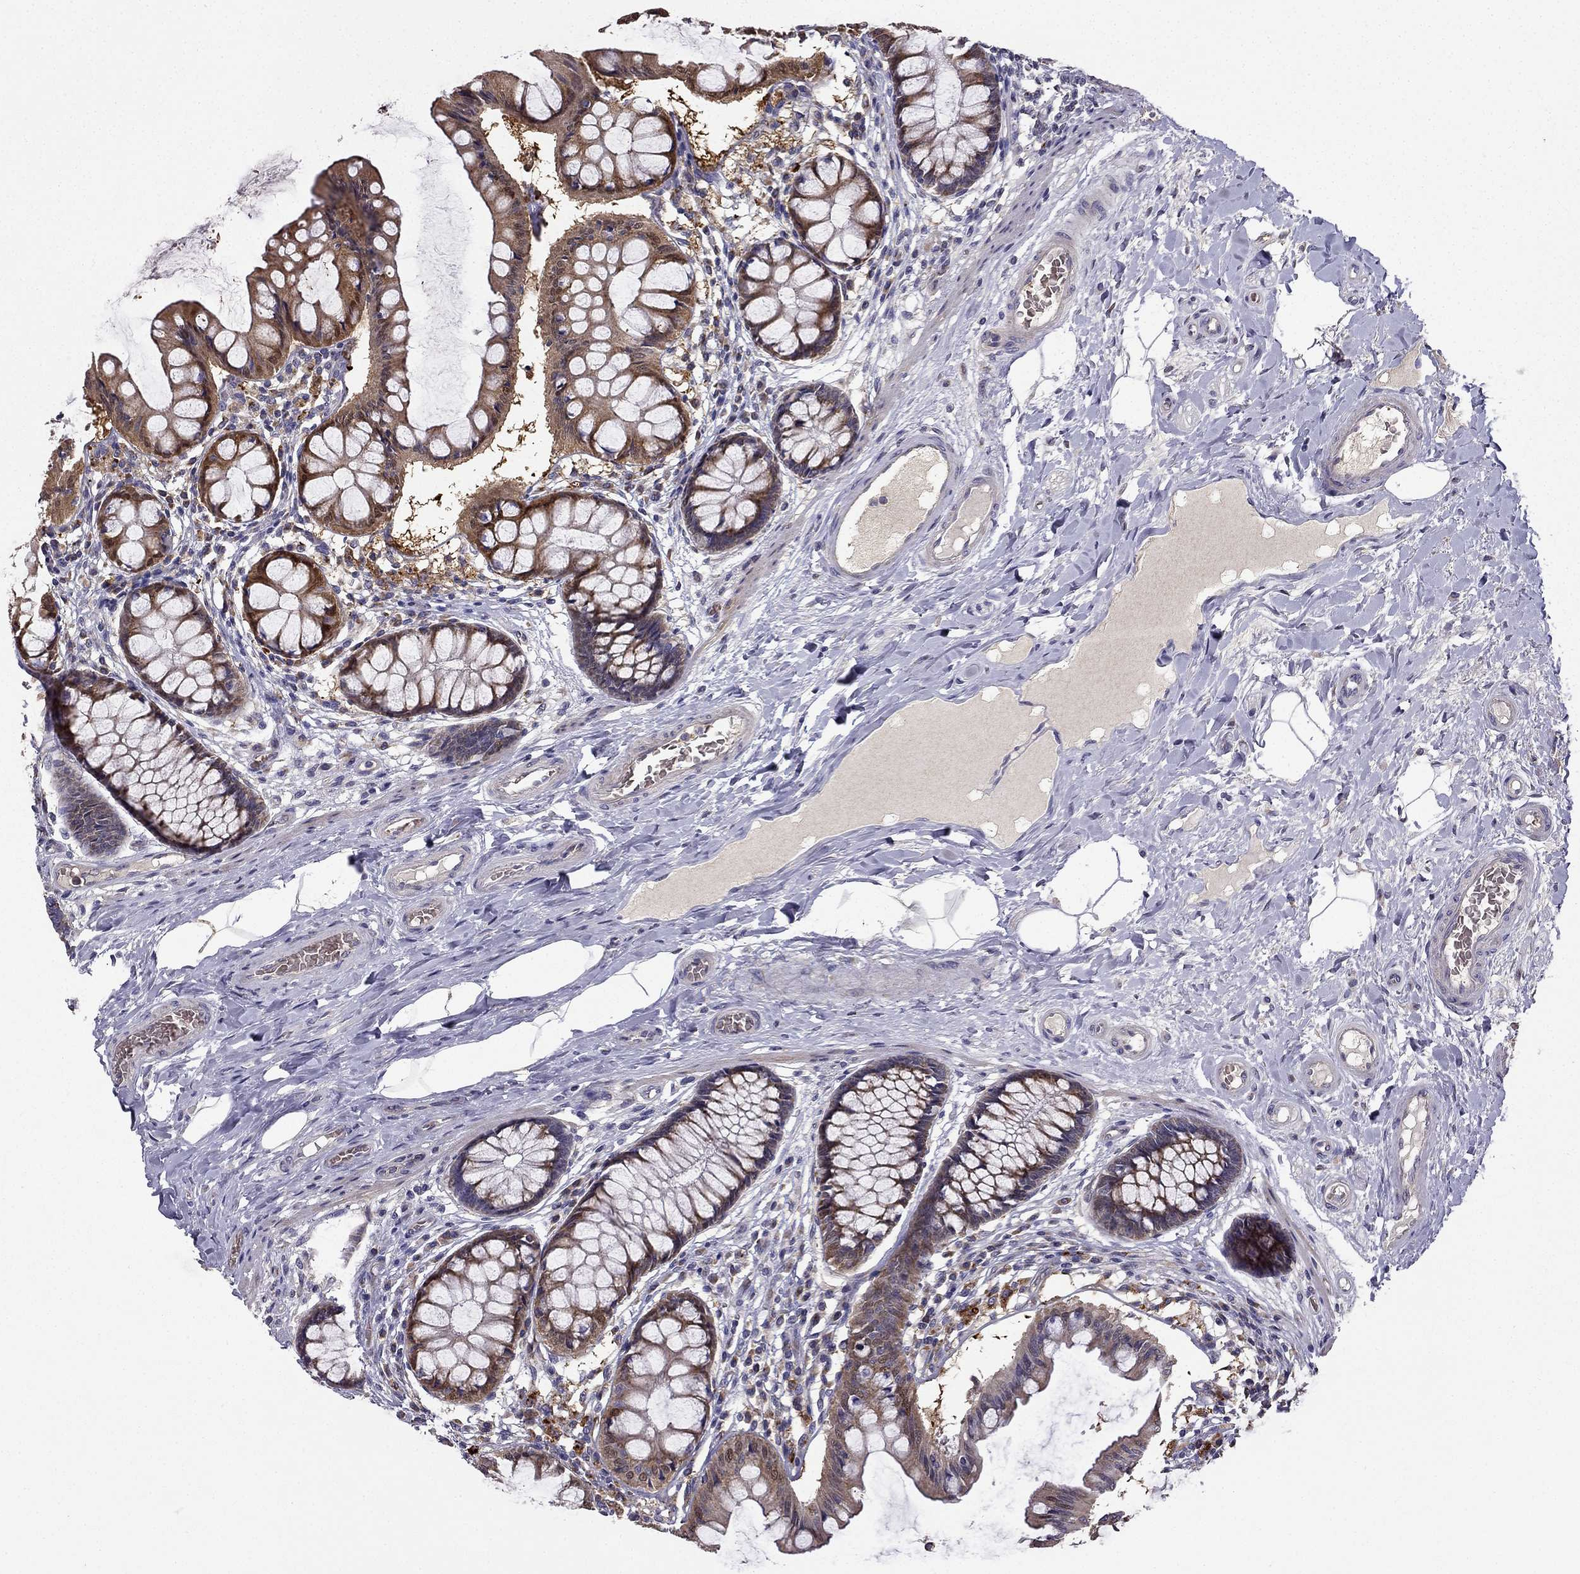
{"staining": {"intensity": "negative", "quantity": "none", "location": "none"}, "tissue": "colon", "cell_type": "Endothelial cells", "image_type": "normal", "snomed": [{"axis": "morphology", "description": "Normal tissue, NOS"}, {"axis": "topography", "description": "Colon"}], "caption": "Protein analysis of normal colon reveals no significant positivity in endothelial cells.", "gene": "B4GALT7", "patient": {"sex": "female", "age": 65}}